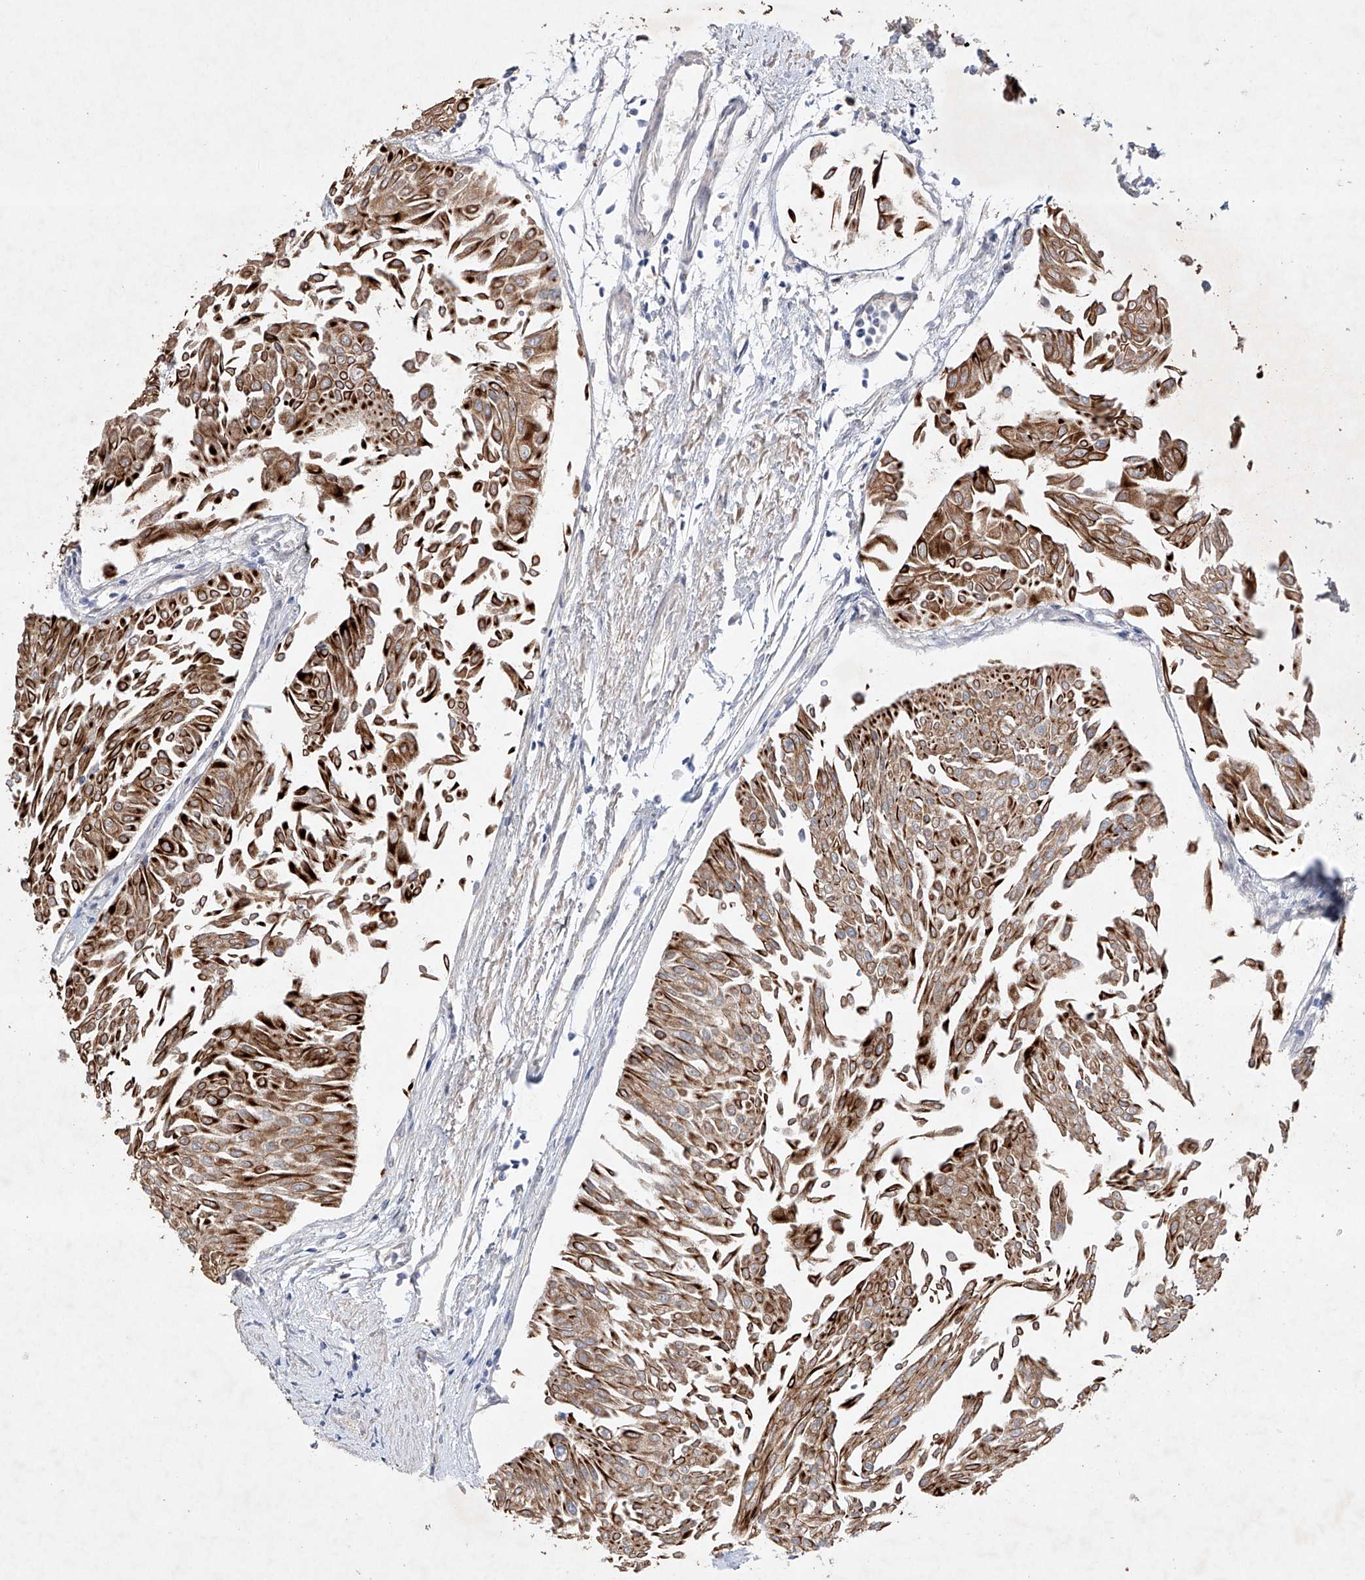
{"staining": {"intensity": "strong", "quantity": ">75%", "location": "cytoplasmic/membranous"}, "tissue": "urothelial cancer", "cell_type": "Tumor cells", "image_type": "cancer", "snomed": [{"axis": "morphology", "description": "Urothelial carcinoma, Low grade"}, {"axis": "topography", "description": "Urinary bladder"}], "caption": "Immunohistochemistry (IHC) histopathology image of neoplastic tissue: urothelial carcinoma (low-grade) stained using IHC demonstrates high levels of strong protein expression localized specifically in the cytoplasmic/membranous of tumor cells, appearing as a cytoplasmic/membranous brown color.", "gene": "AFG1L", "patient": {"sex": "male", "age": 67}}